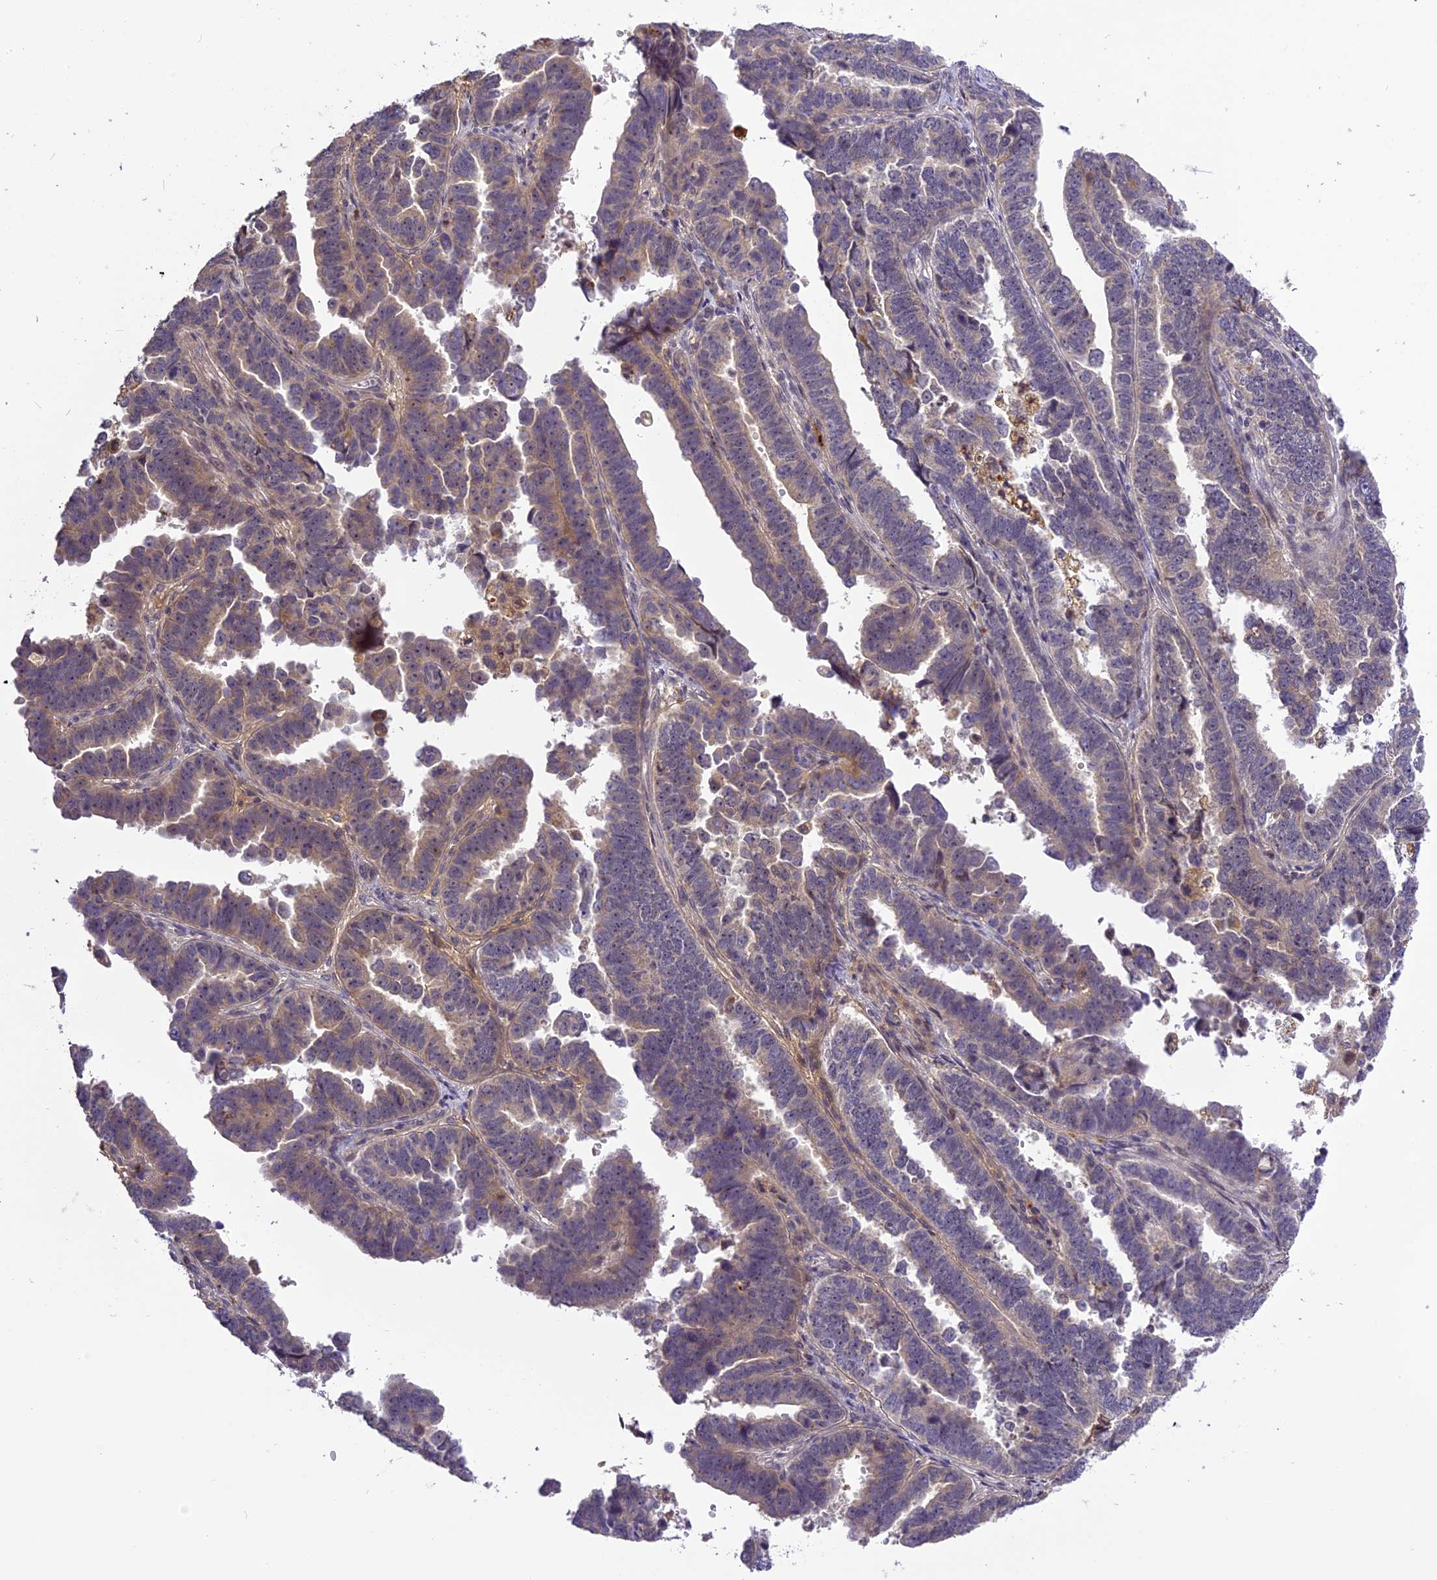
{"staining": {"intensity": "weak", "quantity": "25%-75%", "location": "cytoplasmic/membranous"}, "tissue": "endometrial cancer", "cell_type": "Tumor cells", "image_type": "cancer", "snomed": [{"axis": "morphology", "description": "Adenocarcinoma, NOS"}, {"axis": "topography", "description": "Endometrium"}], "caption": "Protein expression analysis of human endometrial cancer reveals weak cytoplasmic/membranous expression in about 25%-75% of tumor cells.", "gene": "FNIP2", "patient": {"sex": "female", "age": 75}}